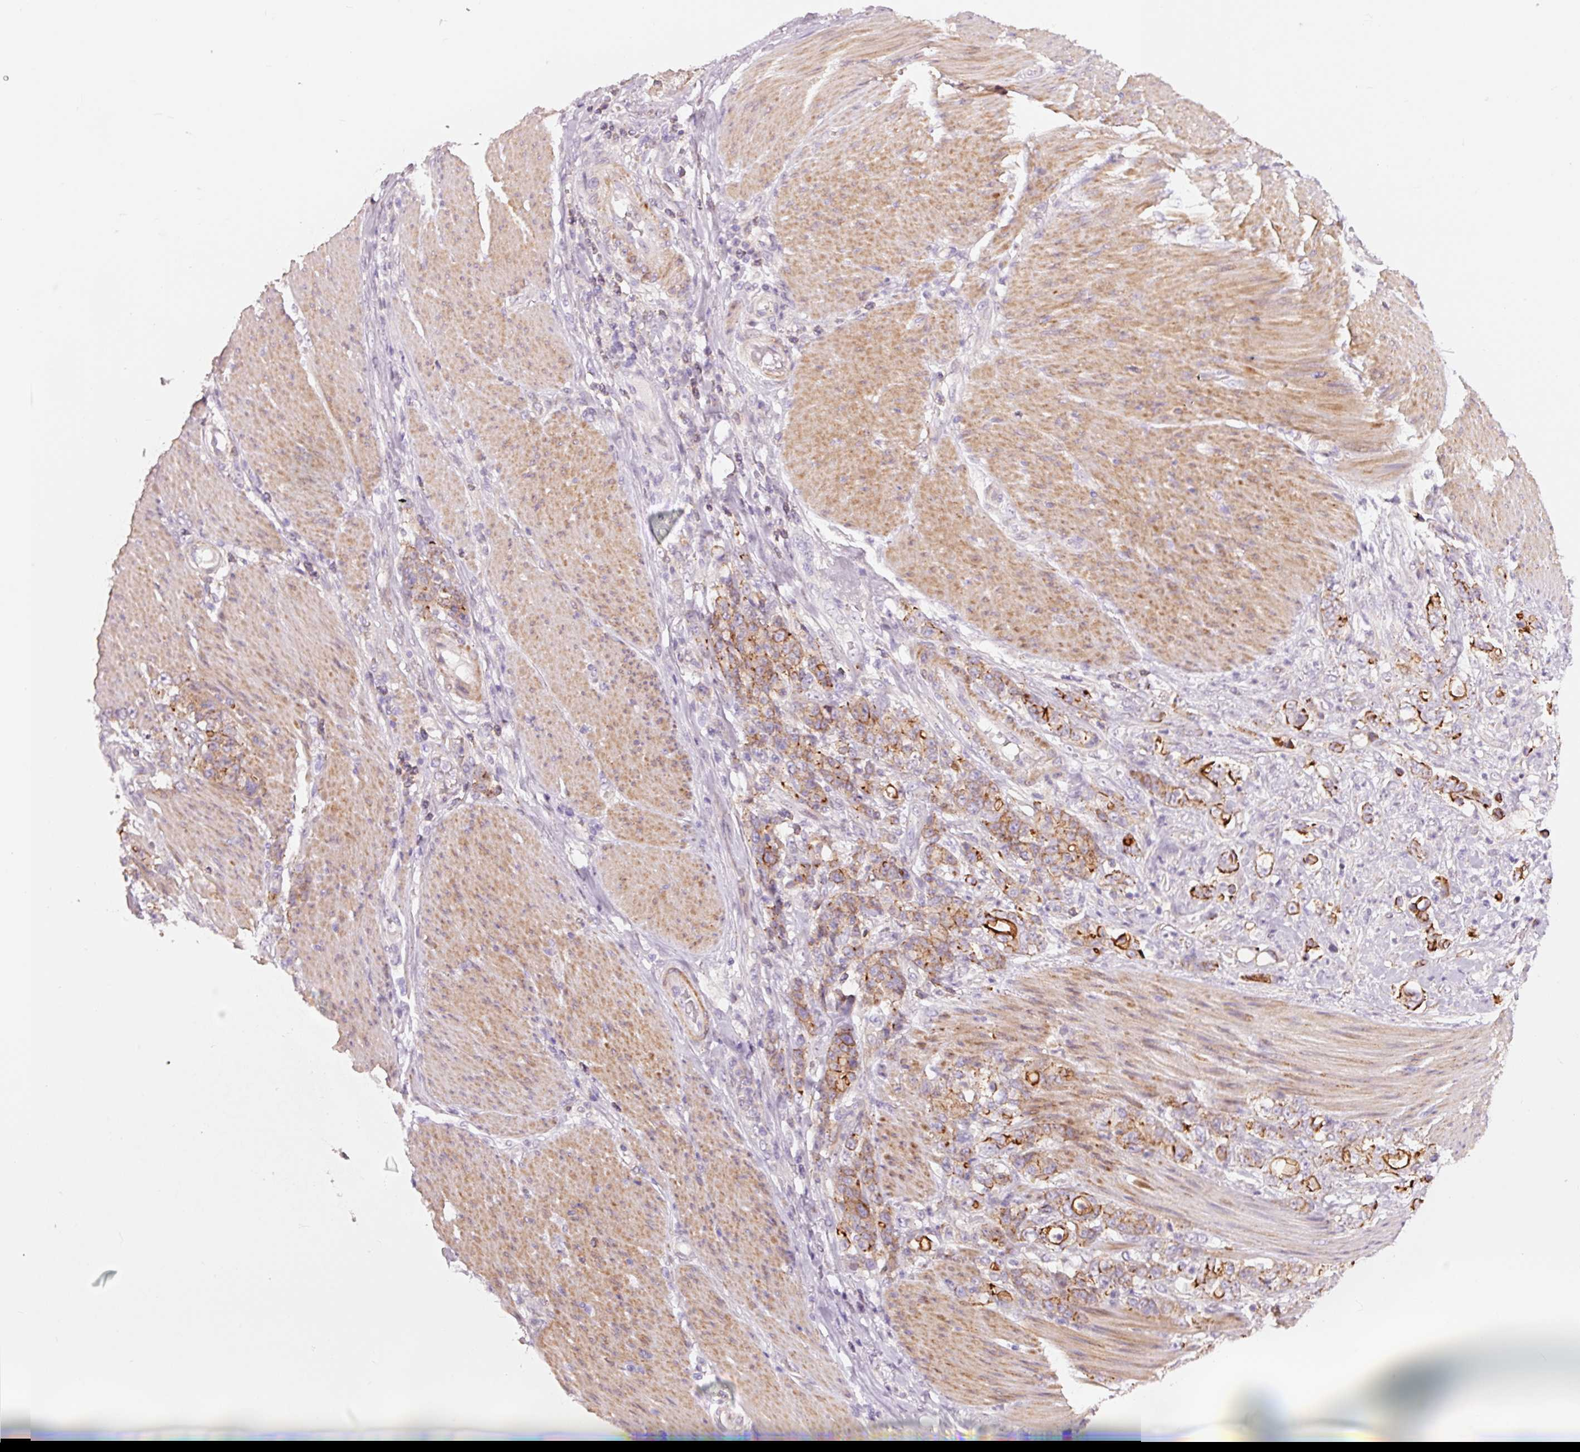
{"staining": {"intensity": "strong", "quantity": "25%-75%", "location": "cytoplasmic/membranous"}, "tissue": "stomach cancer", "cell_type": "Tumor cells", "image_type": "cancer", "snomed": [{"axis": "morphology", "description": "Adenocarcinoma, NOS"}, {"axis": "topography", "description": "Stomach"}], "caption": "IHC photomicrograph of neoplastic tissue: human stomach adenocarcinoma stained using IHC exhibits high levels of strong protein expression localized specifically in the cytoplasmic/membranous of tumor cells, appearing as a cytoplasmic/membranous brown color.", "gene": "DAPP1", "patient": {"sex": "female", "age": 79}}